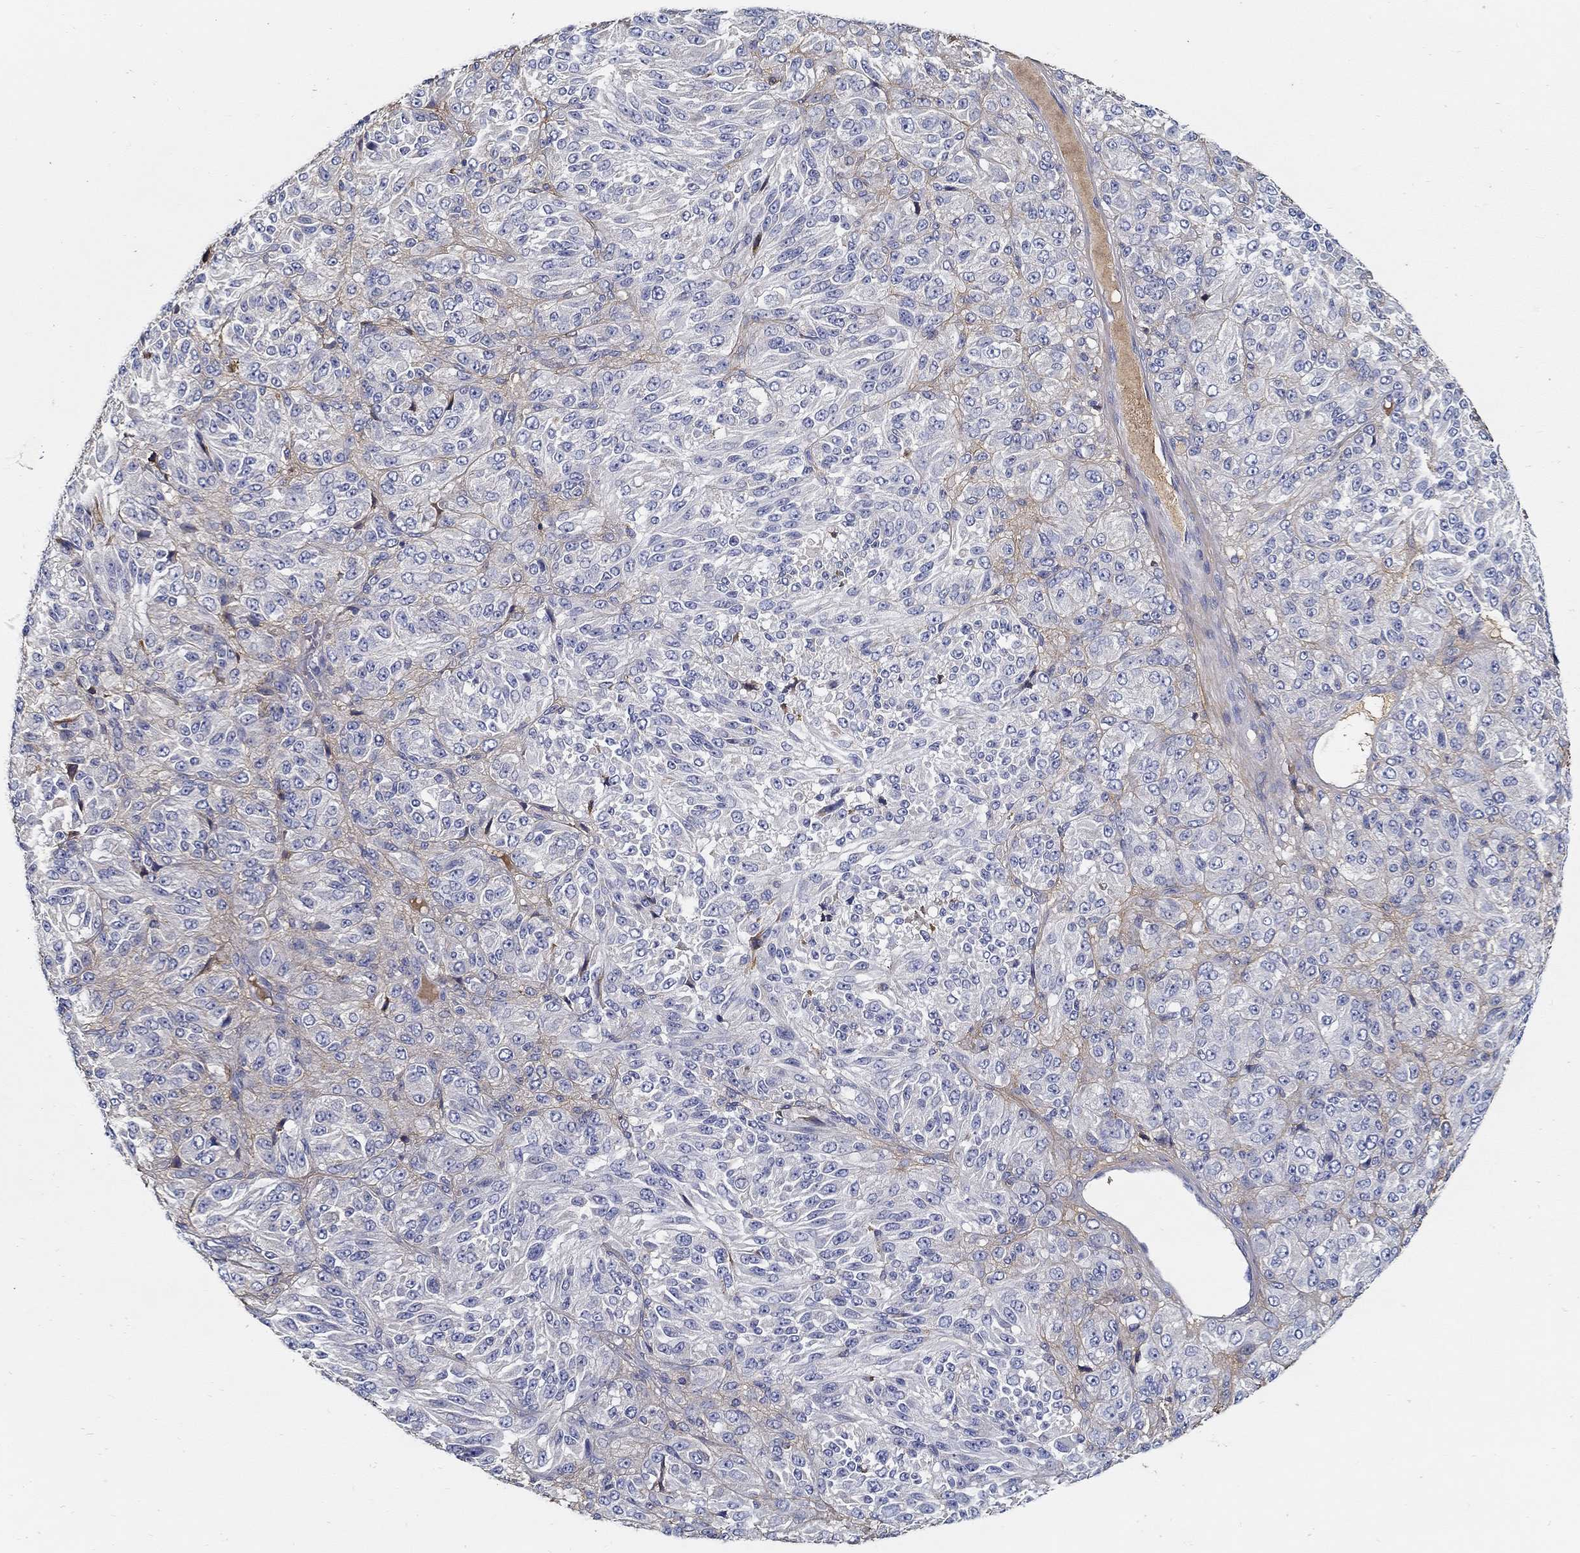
{"staining": {"intensity": "negative", "quantity": "none", "location": "none"}, "tissue": "melanoma", "cell_type": "Tumor cells", "image_type": "cancer", "snomed": [{"axis": "morphology", "description": "Malignant melanoma, Metastatic site"}, {"axis": "topography", "description": "Brain"}], "caption": "An immunohistochemistry (IHC) histopathology image of malignant melanoma (metastatic site) is shown. There is no staining in tumor cells of malignant melanoma (metastatic site).", "gene": "TGFBI", "patient": {"sex": "female", "age": 56}}